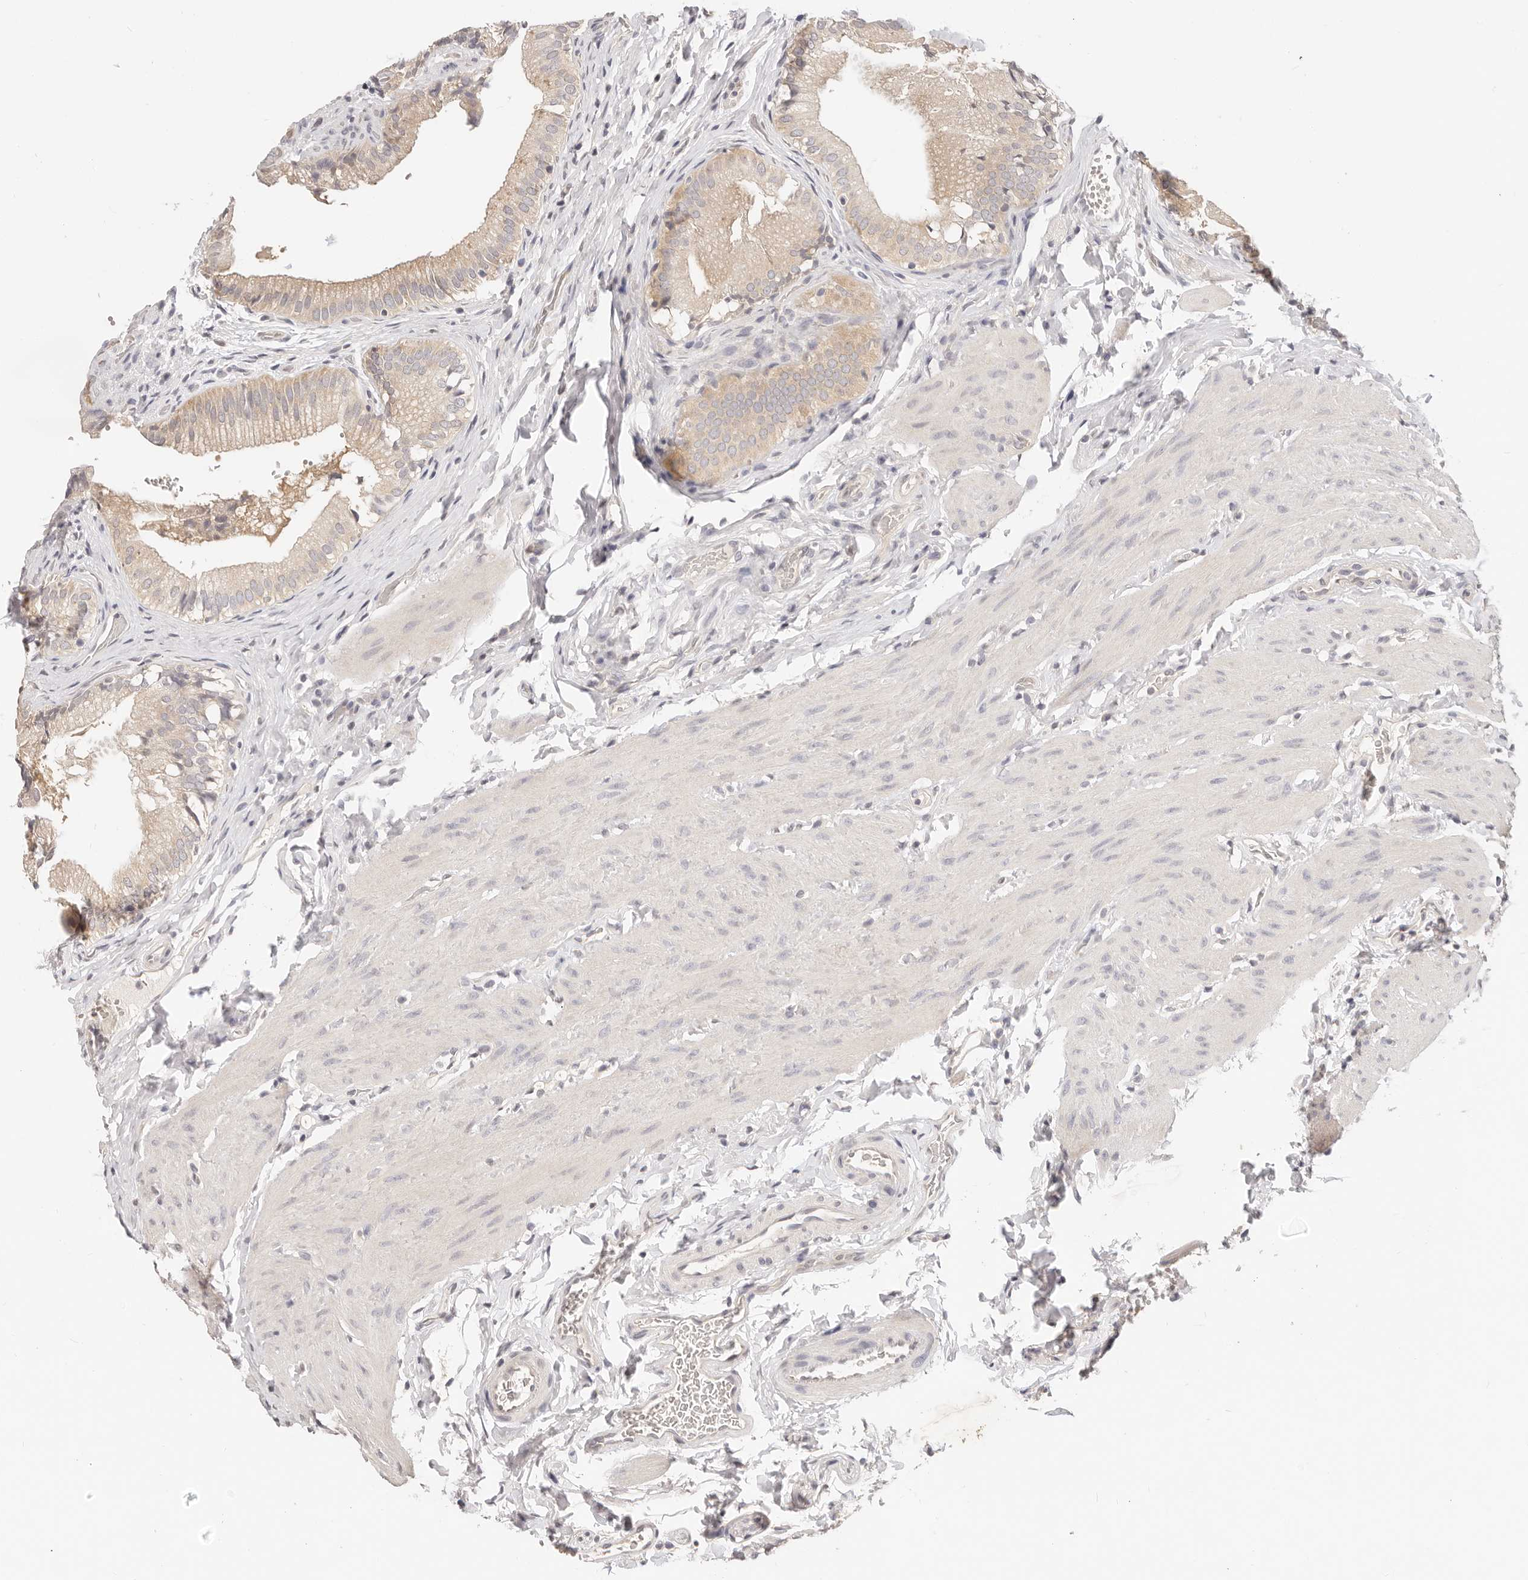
{"staining": {"intensity": "weak", "quantity": "<25%", "location": "cytoplasmic/membranous"}, "tissue": "gallbladder", "cell_type": "Glandular cells", "image_type": "normal", "snomed": [{"axis": "morphology", "description": "Normal tissue, NOS"}, {"axis": "topography", "description": "Gallbladder"}], "caption": "IHC of unremarkable gallbladder reveals no positivity in glandular cells. Brightfield microscopy of immunohistochemistry (IHC) stained with DAB (brown) and hematoxylin (blue), captured at high magnification.", "gene": "GGPS1", "patient": {"sex": "female", "age": 30}}